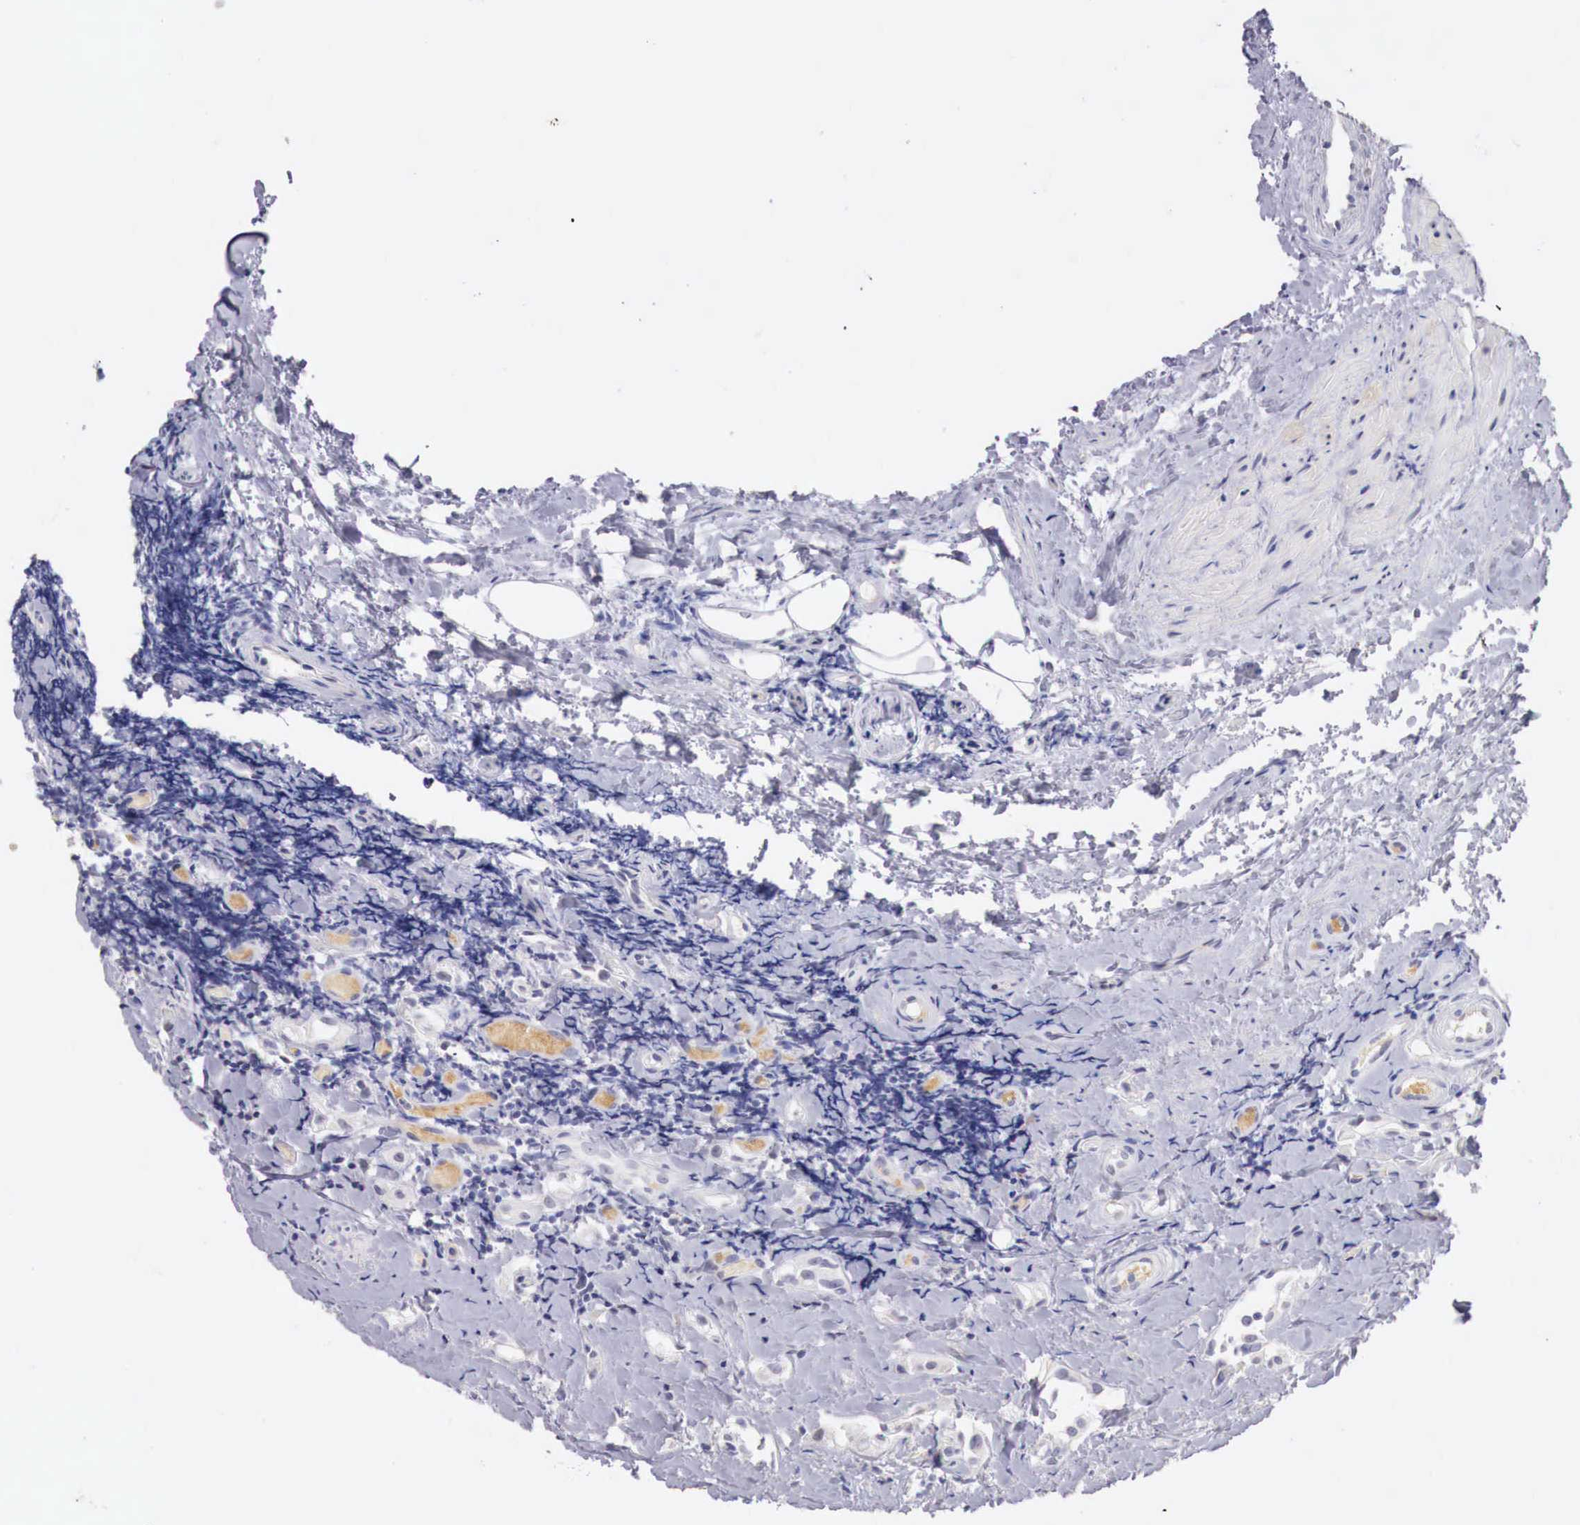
{"staining": {"intensity": "weak", "quantity": "<25%", "location": "cytoplasmic/membranous"}, "tissue": "epididymis", "cell_type": "Glandular cells", "image_type": "normal", "snomed": [{"axis": "morphology", "description": "Normal tissue, NOS"}, {"axis": "topography", "description": "Epididymis"}], "caption": "Epididymis was stained to show a protein in brown. There is no significant positivity in glandular cells. Nuclei are stained in blue.", "gene": "ITIH6", "patient": {"sex": "male", "age": 74}}